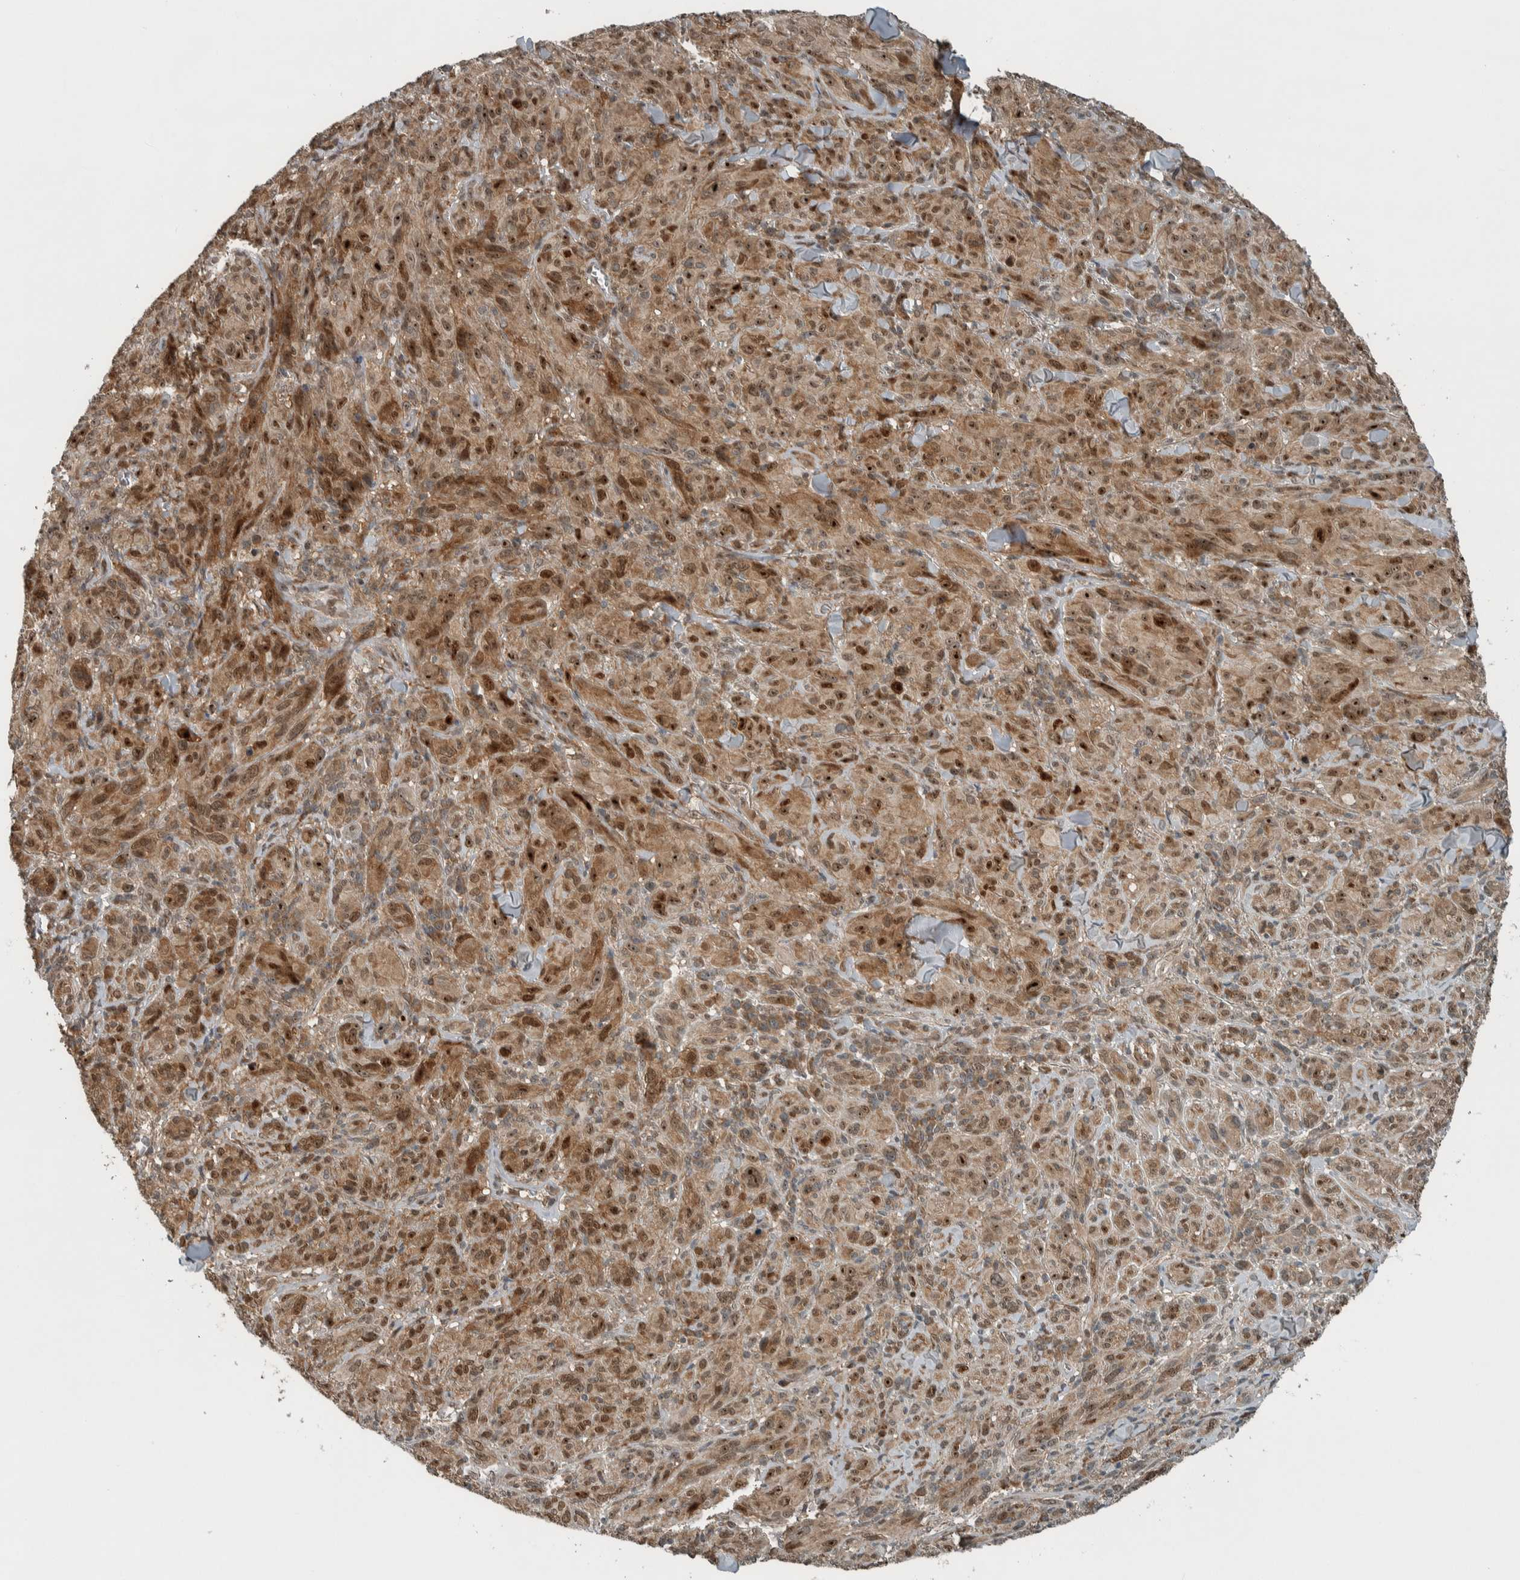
{"staining": {"intensity": "moderate", "quantity": ">75%", "location": "cytoplasmic/membranous,nuclear"}, "tissue": "melanoma", "cell_type": "Tumor cells", "image_type": "cancer", "snomed": [{"axis": "morphology", "description": "Malignant melanoma, NOS"}, {"axis": "topography", "description": "Skin of head"}], "caption": "The histopathology image reveals immunohistochemical staining of malignant melanoma. There is moderate cytoplasmic/membranous and nuclear expression is identified in about >75% of tumor cells.", "gene": "XPO5", "patient": {"sex": "male", "age": 96}}